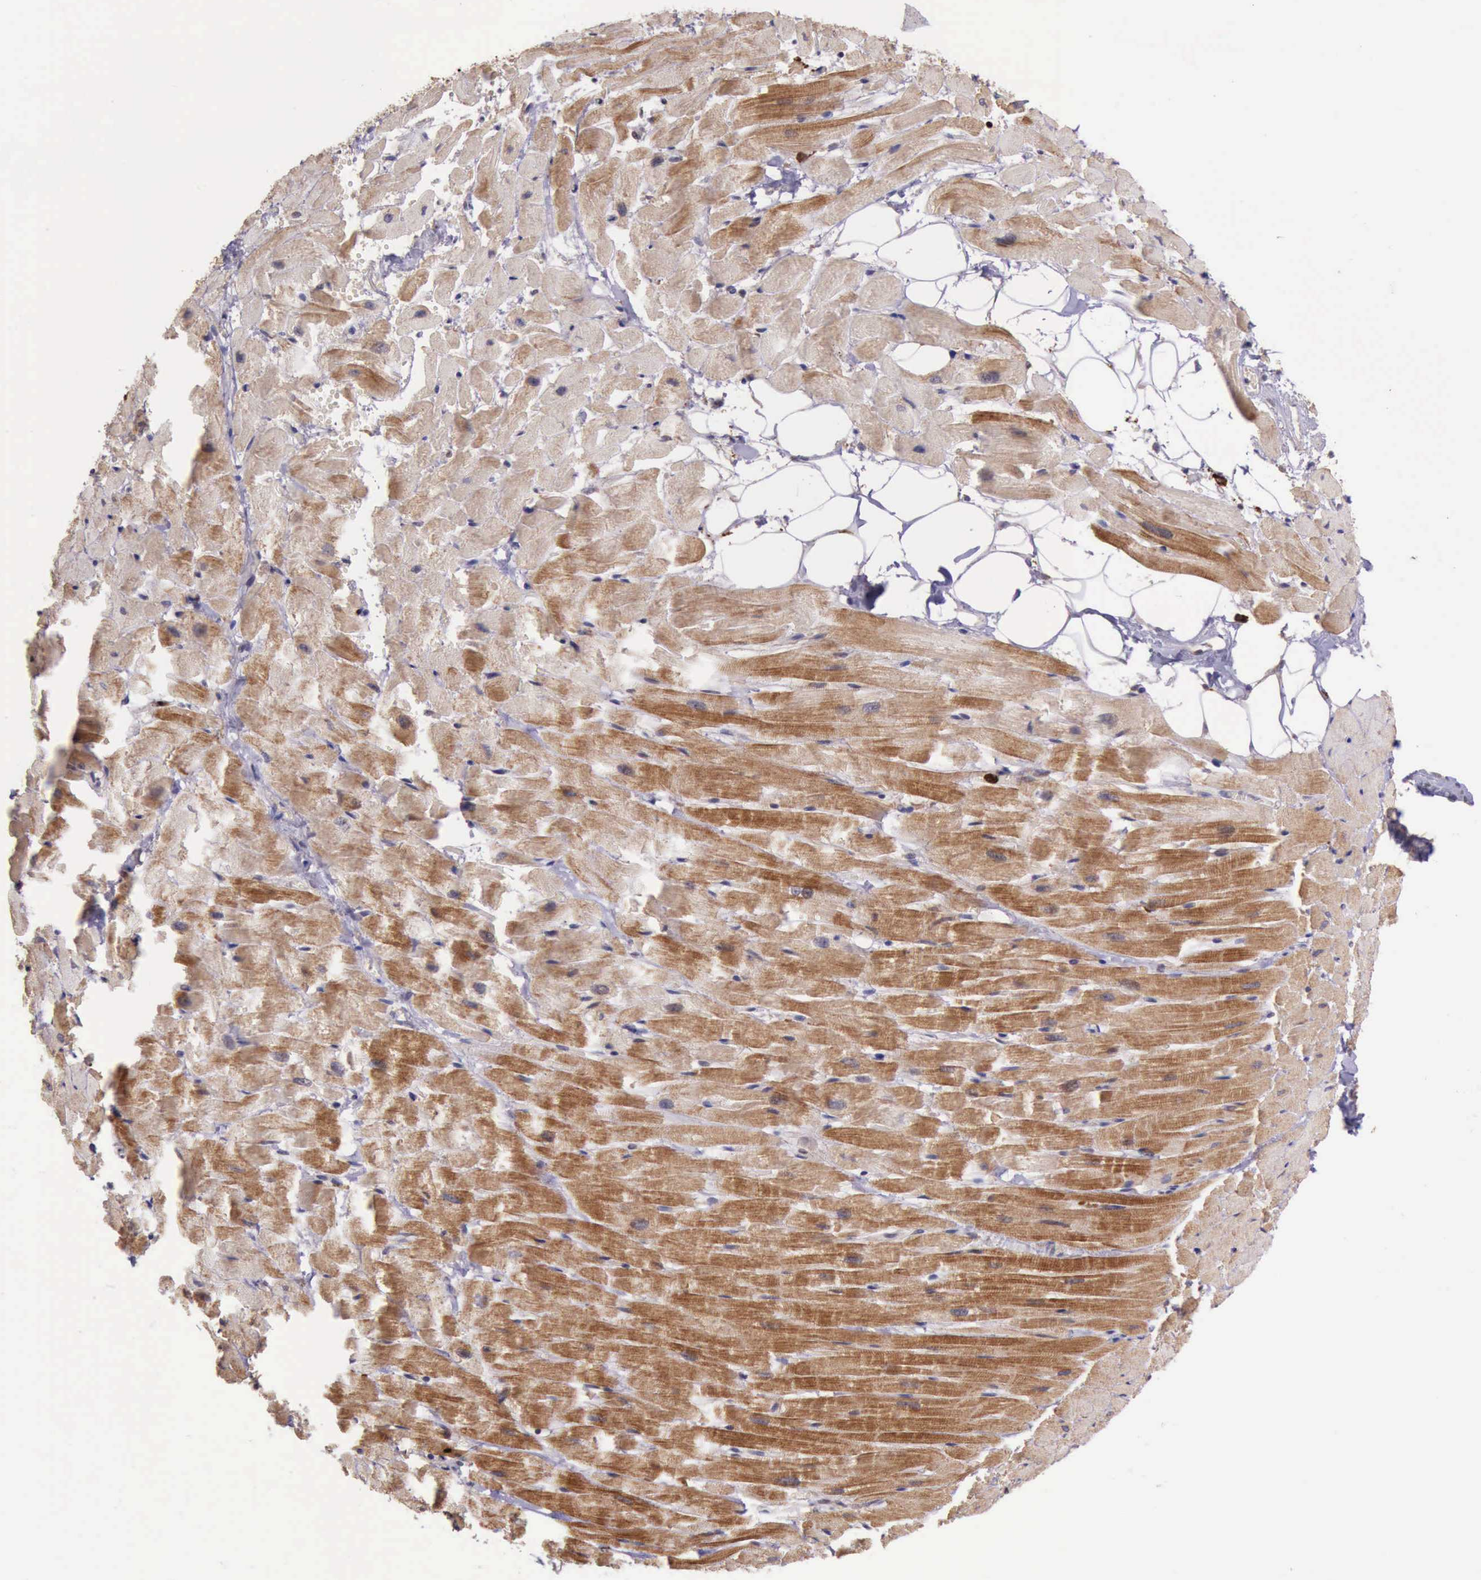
{"staining": {"intensity": "moderate", "quantity": "25%-75%", "location": "cytoplasmic/membranous"}, "tissue": "heart muscle", "cell_type": "Cardiomyocytes", "image_type": "normal", "snomed": [{"axis": "morphology", "description": "Normal tissue, NOS"}, {"axis": "topography", "description": "Heart"}], "caption": "Unremarkable heart muscle displays moderate cytoplasmic/membranous staining in approximately 25%-75% of cardiomyocytes.", "gene": "ARMCX3", "patient": {"sex": "female", "age": 19}}